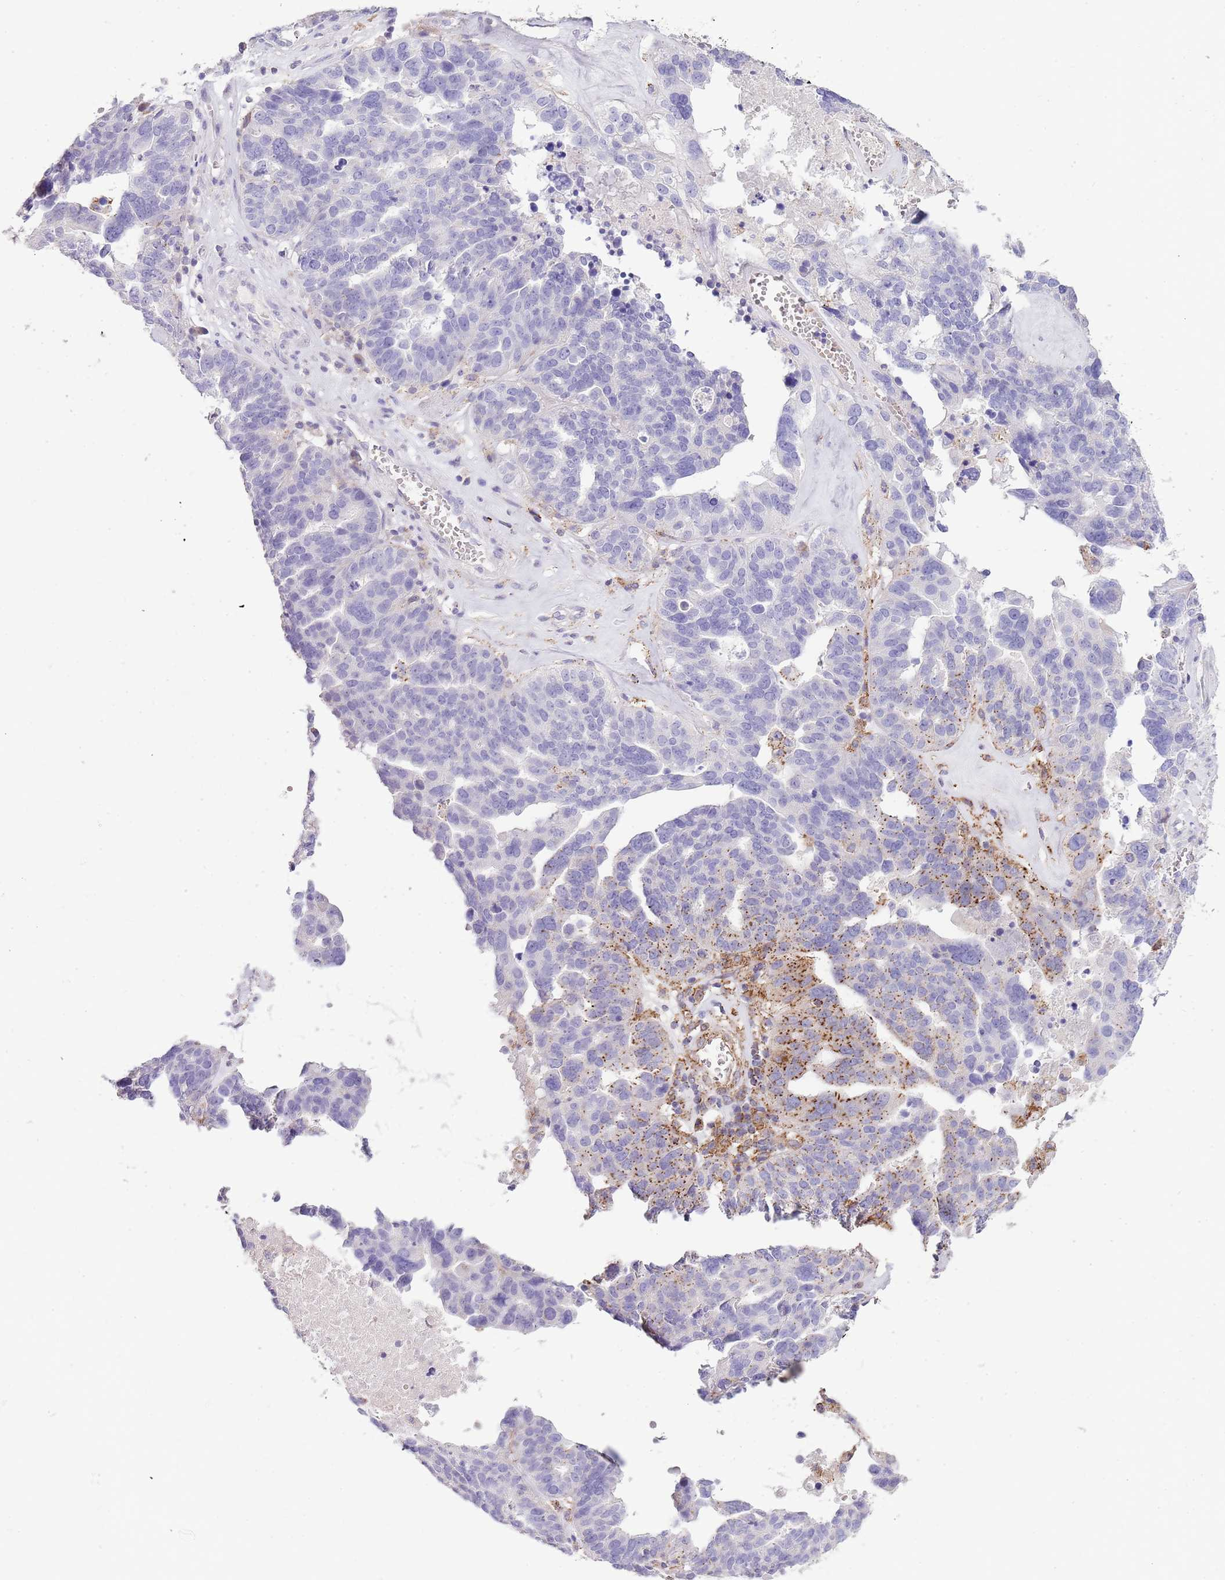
{"staining": {"intensity": "moderate", "quantity": "<25%", "location": "cytoplasmic/membranous"}, "tissue": "ovarian cancer", "cell_type": "Tumor cells", "image_type": "cancer", "snomed": [{"axis": "morphology", "description": "Cystadenocarcinoma, serous, NOS"}, {"axis": "topography", "description": "Ovary"}], "caption": "Human ovarian serous cystadenocarcinoma stained with a brown dye reveals moderate cytoplasmic/membranous positive staining in approximately <25% of tumor cells.", "gene": "ABHD17A", "patient": {"sex": "female", "age": 59}}